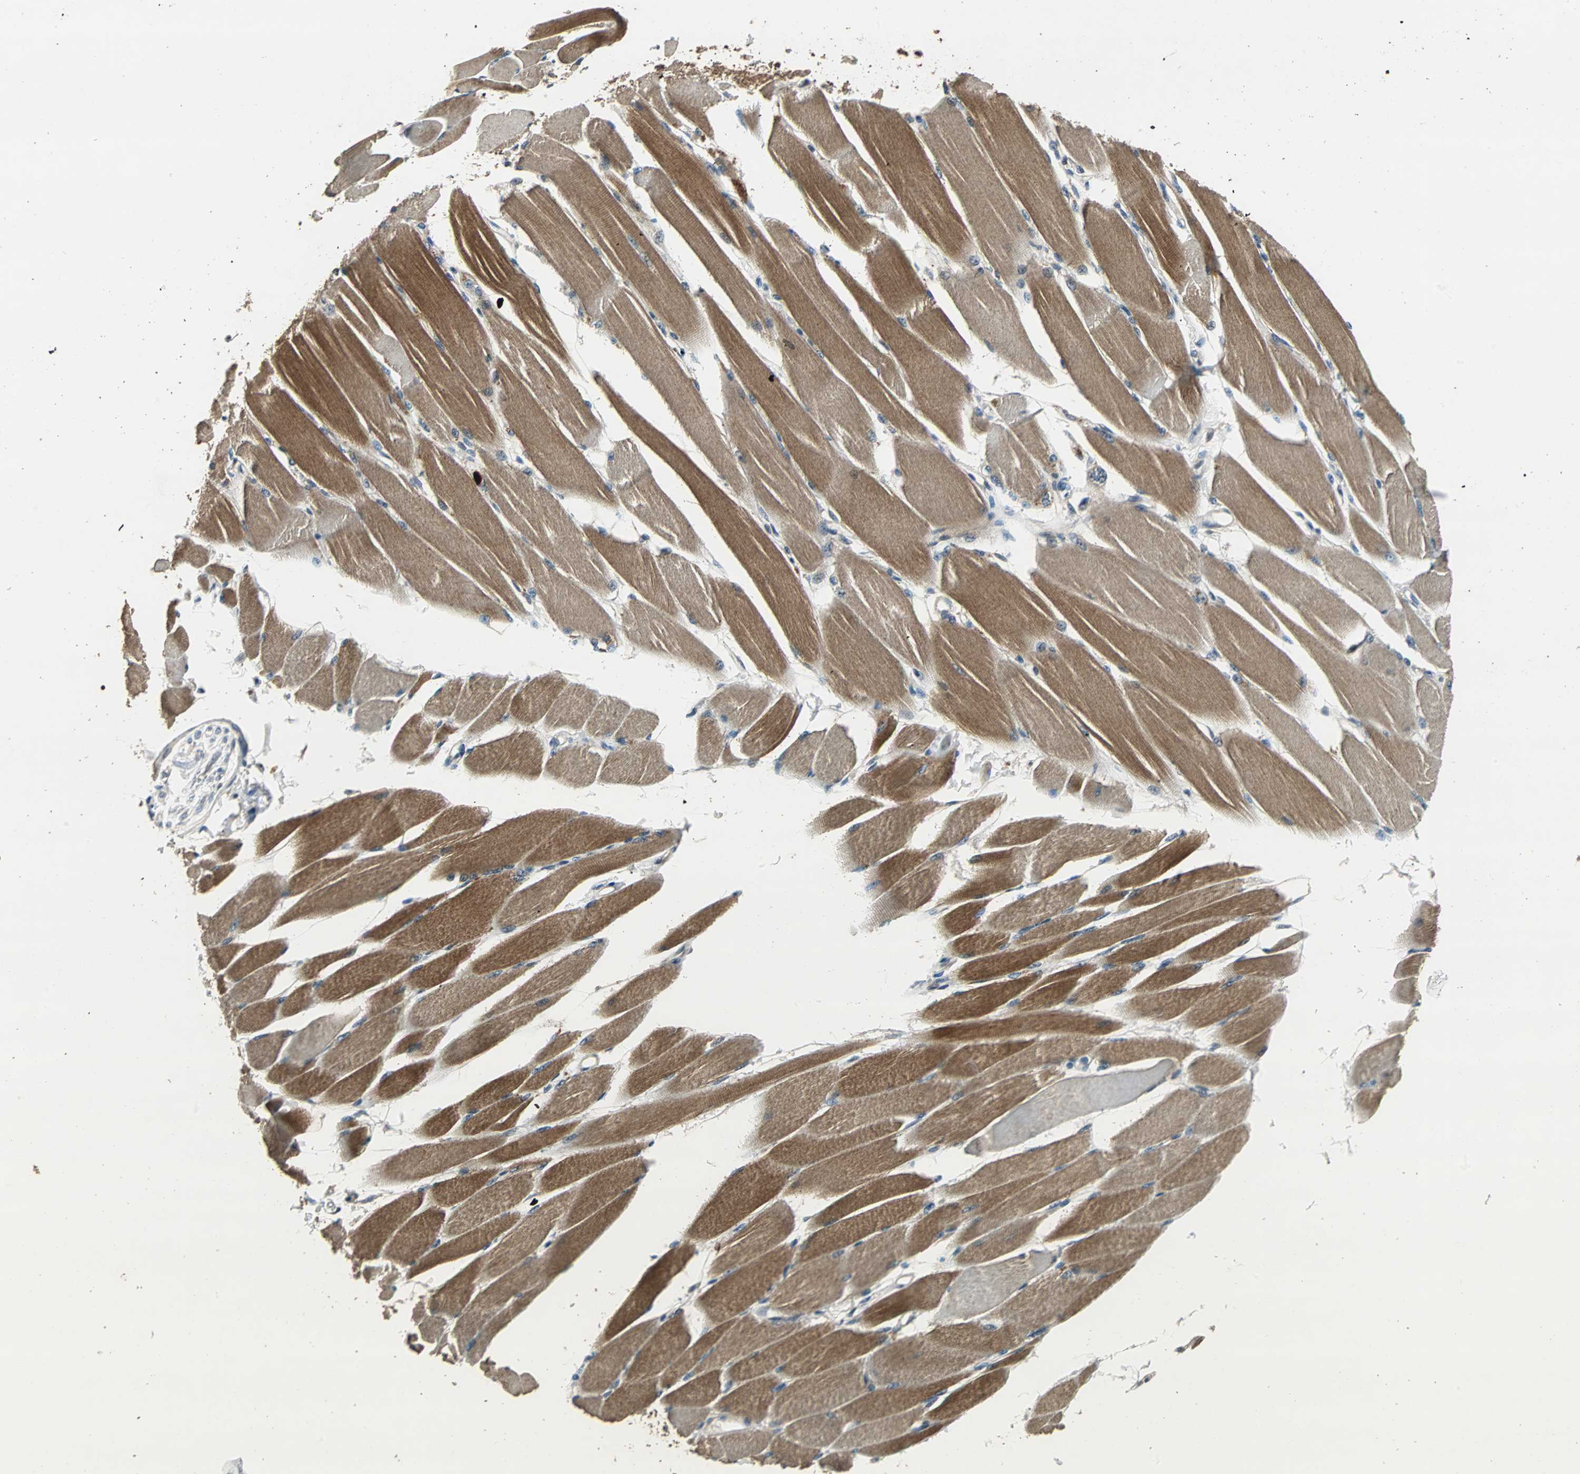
{"staining": {"intensity": "strong", "quantity": ">75%", "location": "cytoplasmic/membranous"}, "tissue": "skeletal muscle", "cell_type": "Myocytes", "image_type": "normal", "snomed": [{"axis": "morphology", "description": "Normal tissue, NOS"}, {"axis": "topography", "description": "Skeletal muscle"}, {"axis": "topography", "description": "Peripheral nerve tissue"}], "caption": "Skeletal muscle stained with immunohistochemistry displays strong cytoplasmic/membranous expression in approximately >75% of myocytes.", "gene": "ABHD2", "patient": {"sex": "female", "age": 84}}